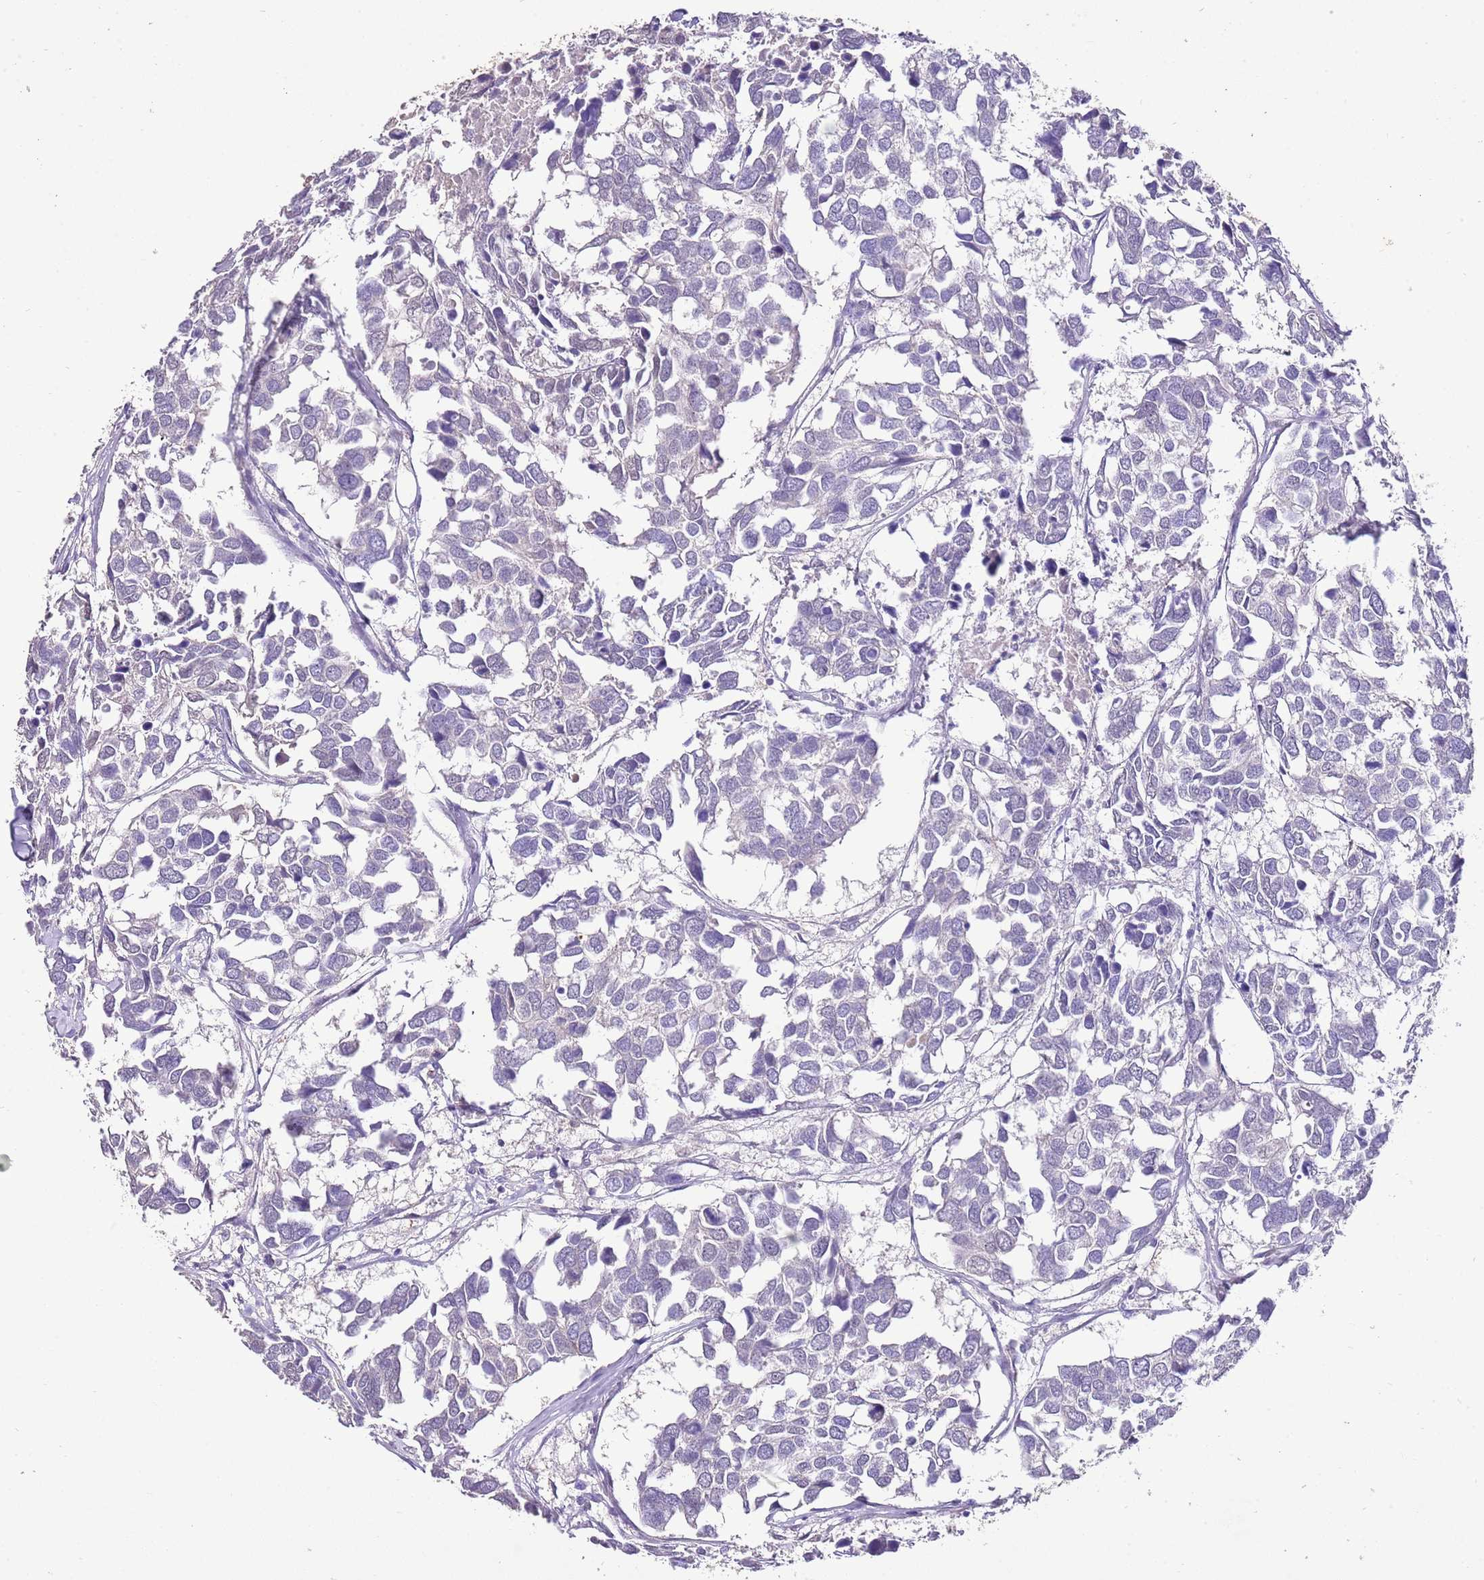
{"staining": {"intensity": "negative", "quantity": "none", "location": "none"}, "tissue": "breast cancer", "cell_type": "Tumor cells", "image_type": "cancer", "snomed": [{"axis": "morphology", "description": "Duct carcinoma"}, {"axis": "topography", "description": "Breast"}], "caption": "Tumor cells are negative for brown protein staining in breast cancer (invasive ductal carcinoma). (DAB (3,3'-diaminobenzidine) immunohistochemistry, high magnification).", "gene": "IZUMO4", "patient": {"sex": "female", "age": 83}}